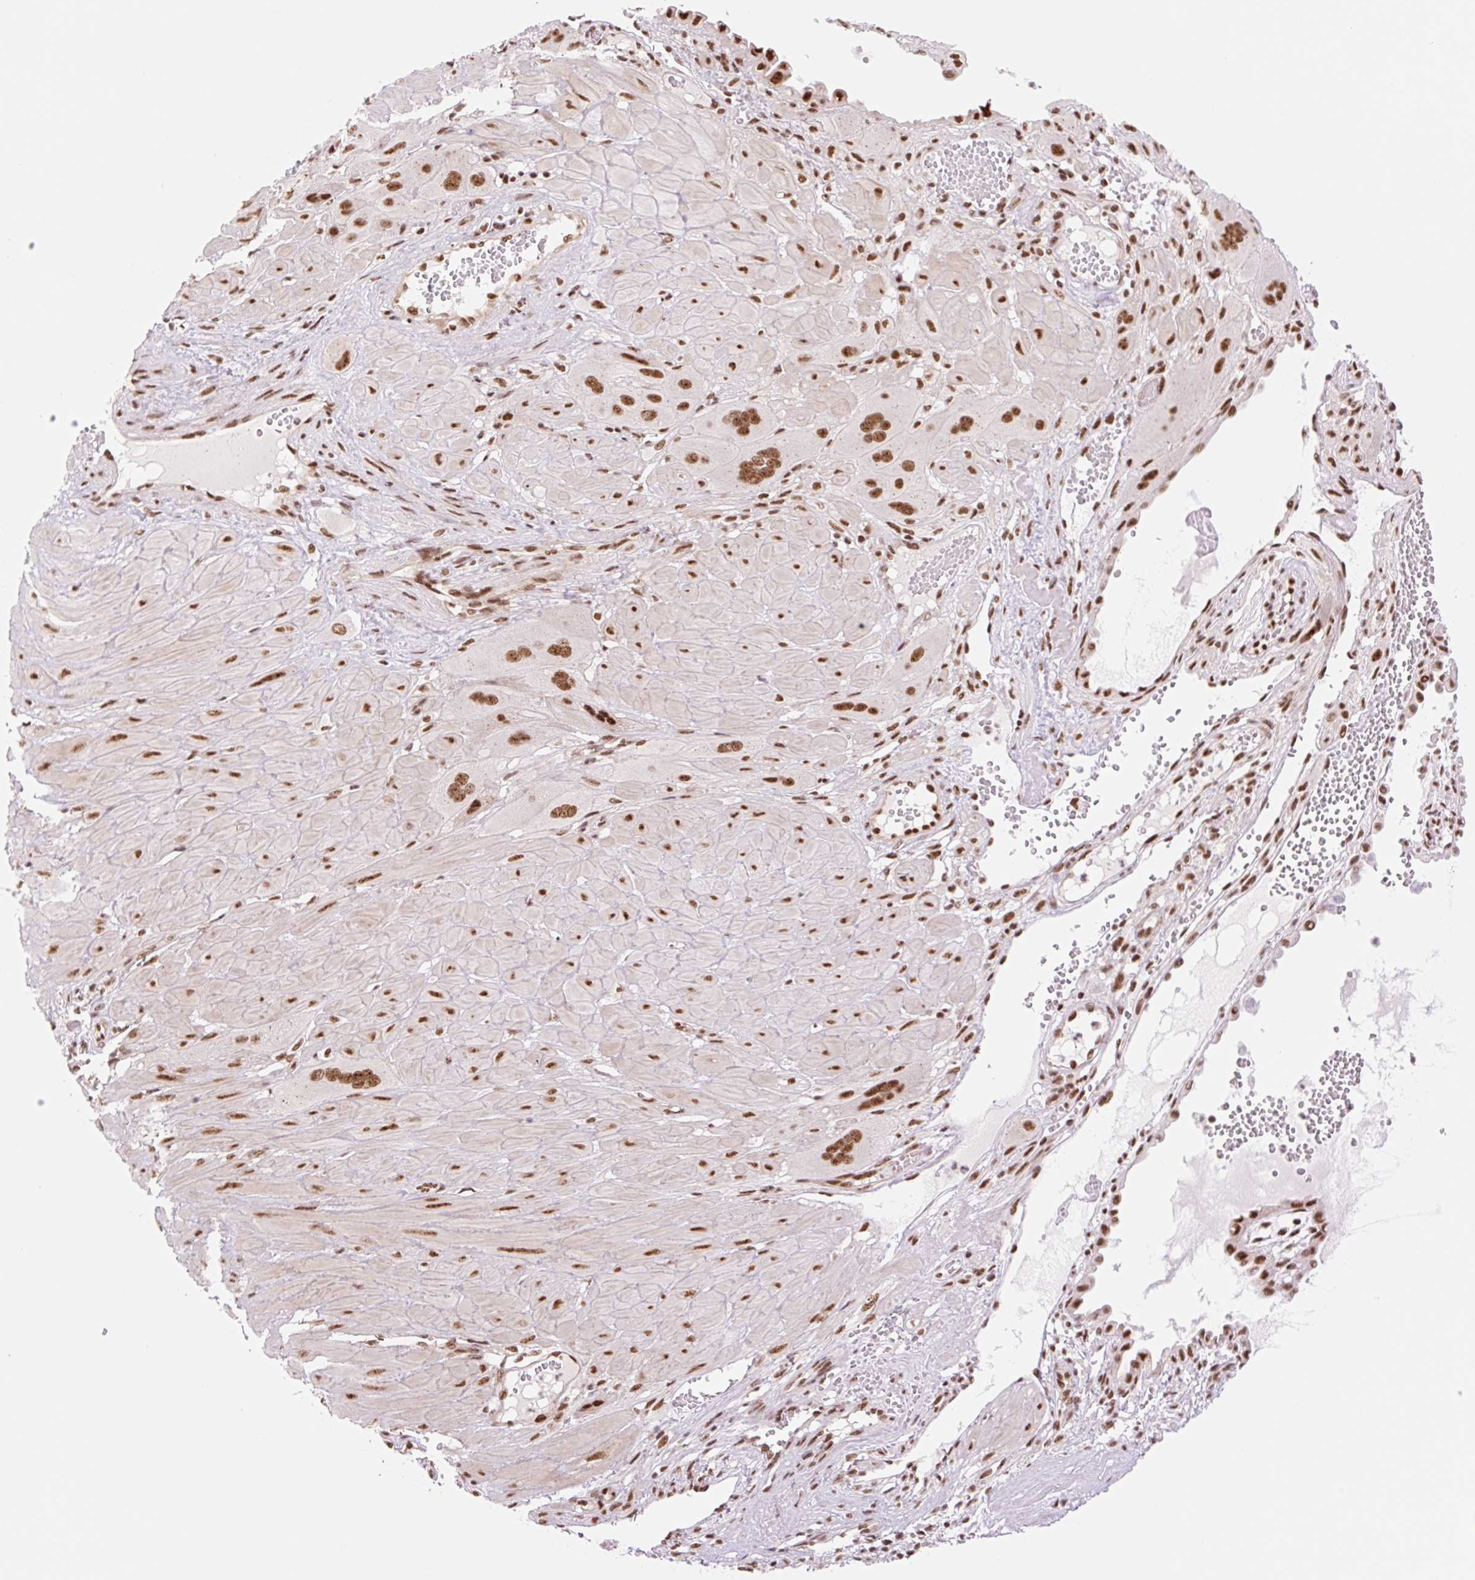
{"staining": {"intensity": "strong", "quantity": ">75%", "location": "nuclear"}, "tissue": "cervical cancer", "cell_type": "Tumor cells", "image_type": "cancer", "snomed": [{"axis": "morphology", "description": "Squamous cell carcinoma, NOS"}, {"axis": "topography", "description": "Cervix"}], "caption": "Immunohistochemistry image of neoplastic tissue: human cervical cancer (squamous cell carcinoma) stained using IHC exhibits high levels of strong protein expression localized specifically in the nuclear of tumor cells, appearing as a nuclear brown color.", "gene": "PRDM11", "patient": {"sex": "female", "age": 34}}